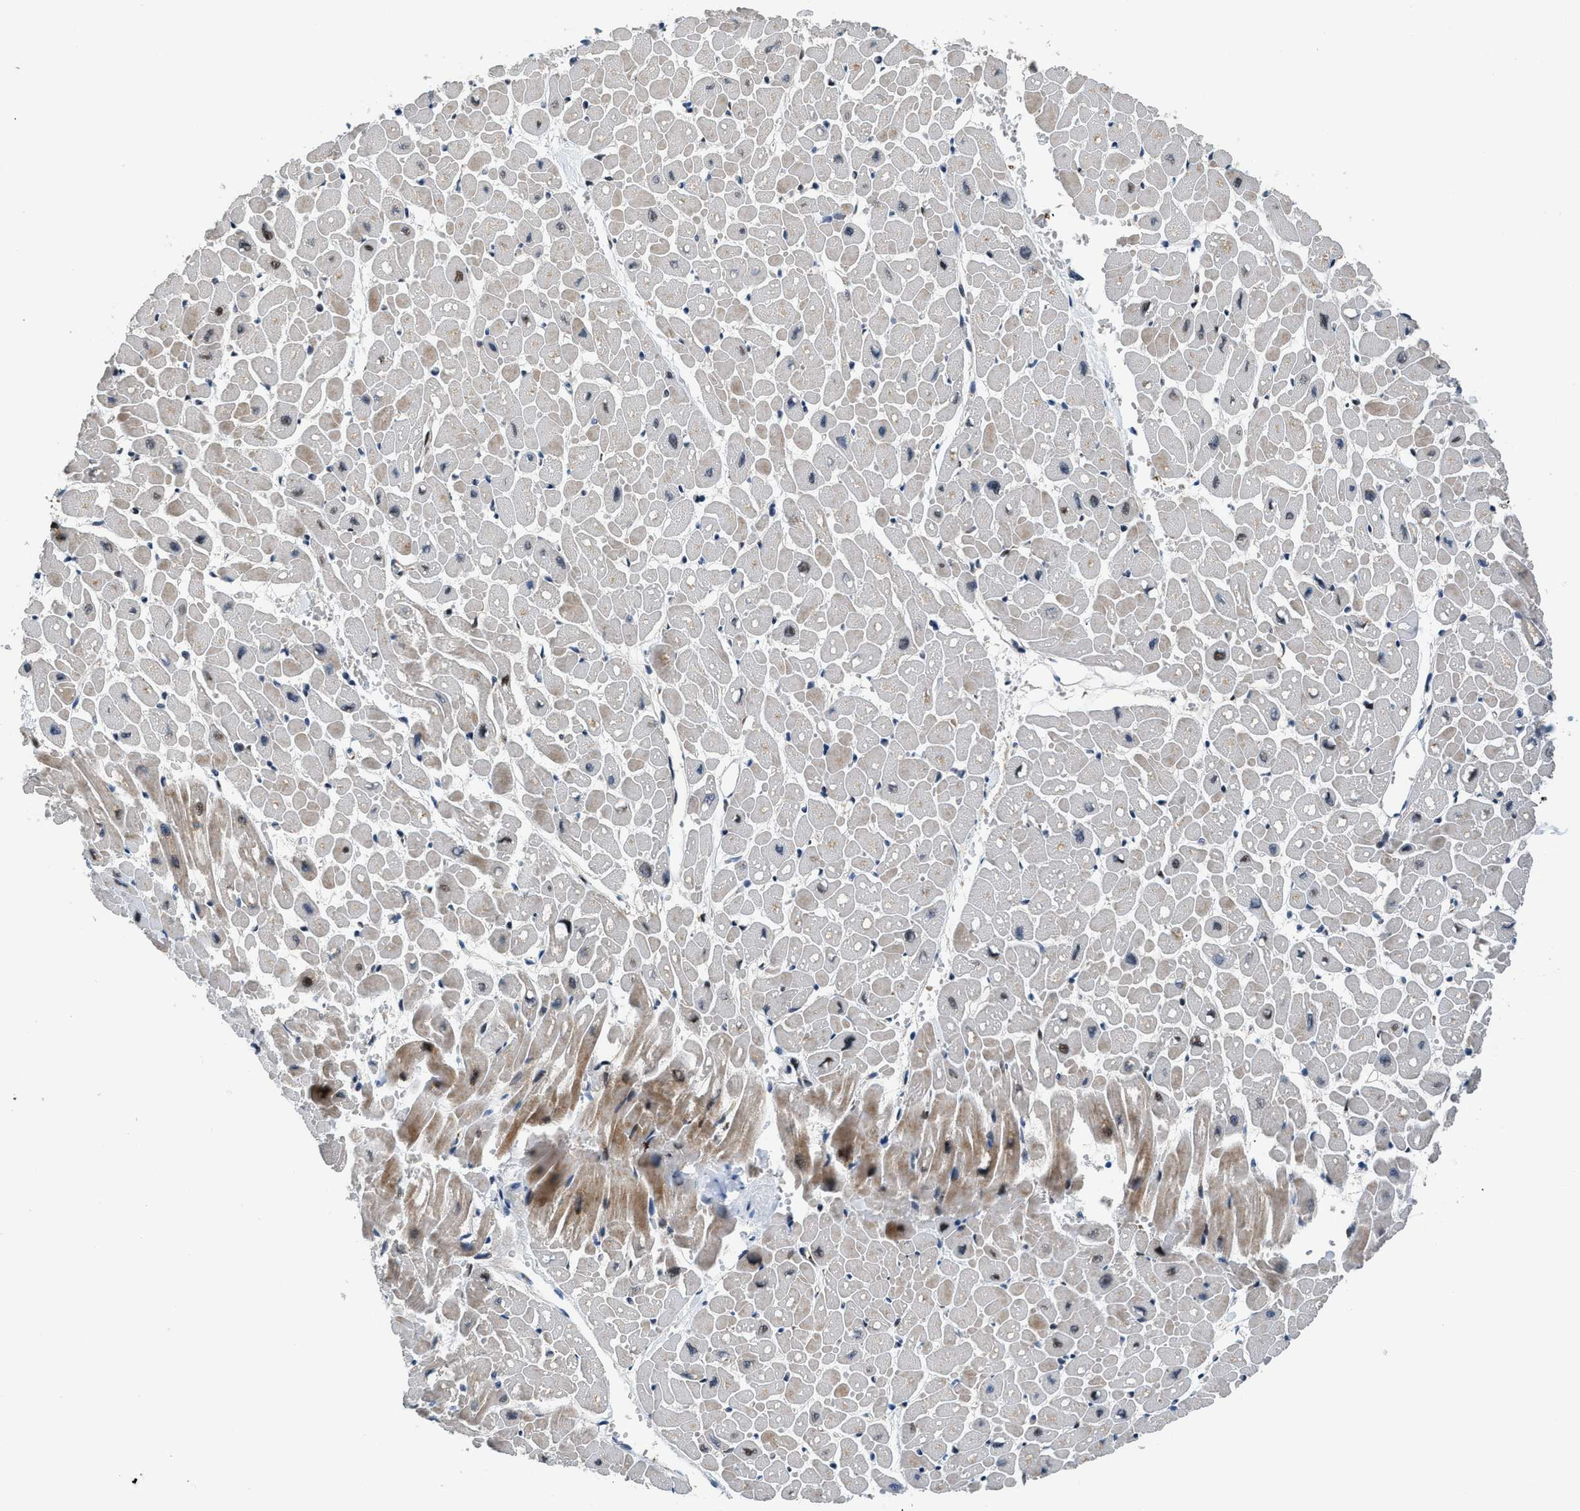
{"staining": {"intensity": "moderate", "quantity": "<25%", "location": "cytoplasmic/membranous"}, "tissue": "heart muscle", "cell_type": "Cardiomyocytes", "image_type": "normal", "snomed": [{"axis": "morphology", "description": "Normal tissue, NOS"}, {"axis": "topography", "description": "Heart"}], "caption": "Protein staining demonstrates moderate cytoplasmic/membranous positivity in approximately <25% of cardiomyocytes in unremarkable heart muscle.", "gene": "FUT8", "patient": {"sex": "male", "age": 45}}